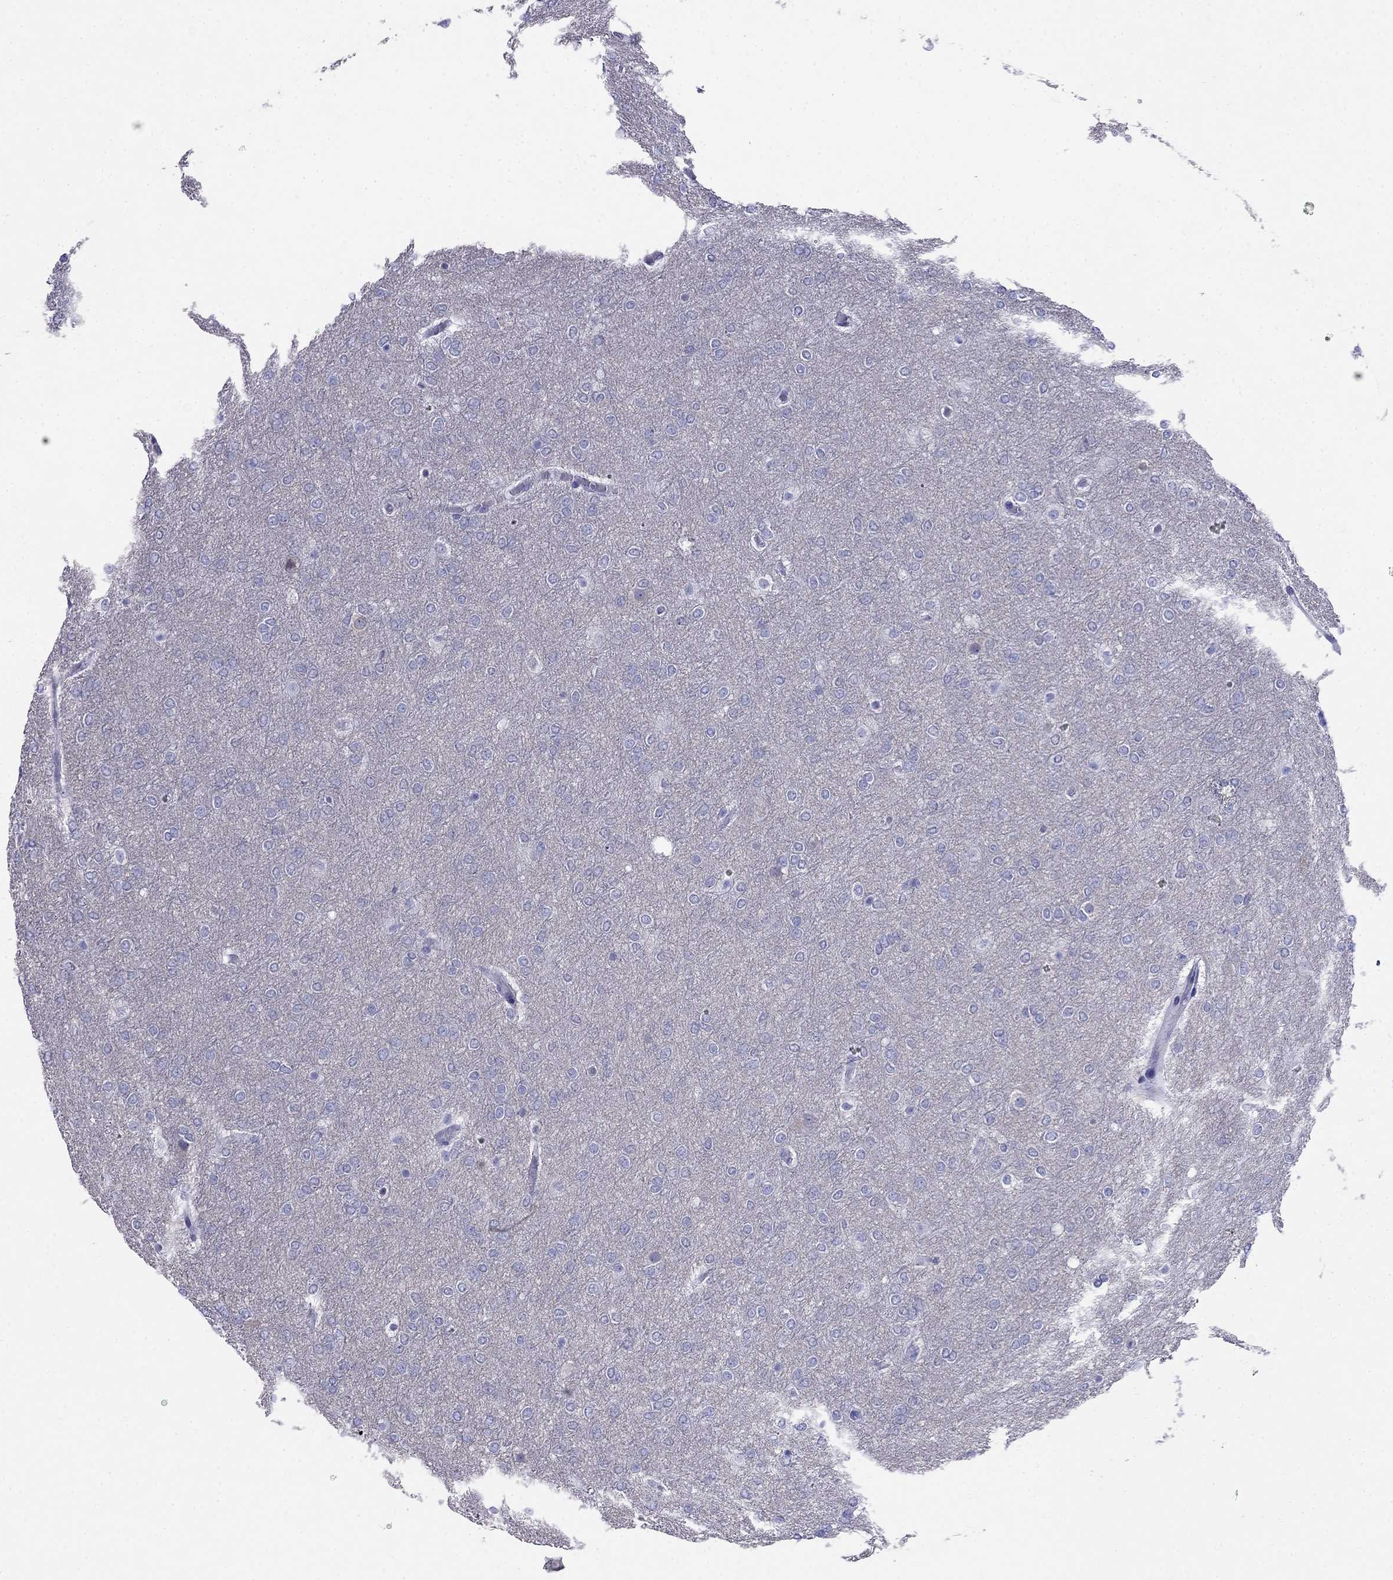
{"staining": {"intensity": "negative", "quantity": "none", "location": "none"}, "tissue": "glioma", "cell_type": "Tumor cells", "image_type": "cancer", "snomed": [{"axis": "morphology", "description": "Glioma, malignant, High grade"}, {"axis": "topography", "description": "Brain"}], "caption": "Tumor cells are negative for protein expression in human glioma.", "gene": "PPP1R36", "patient": {"sex": "female", "age": 61}}